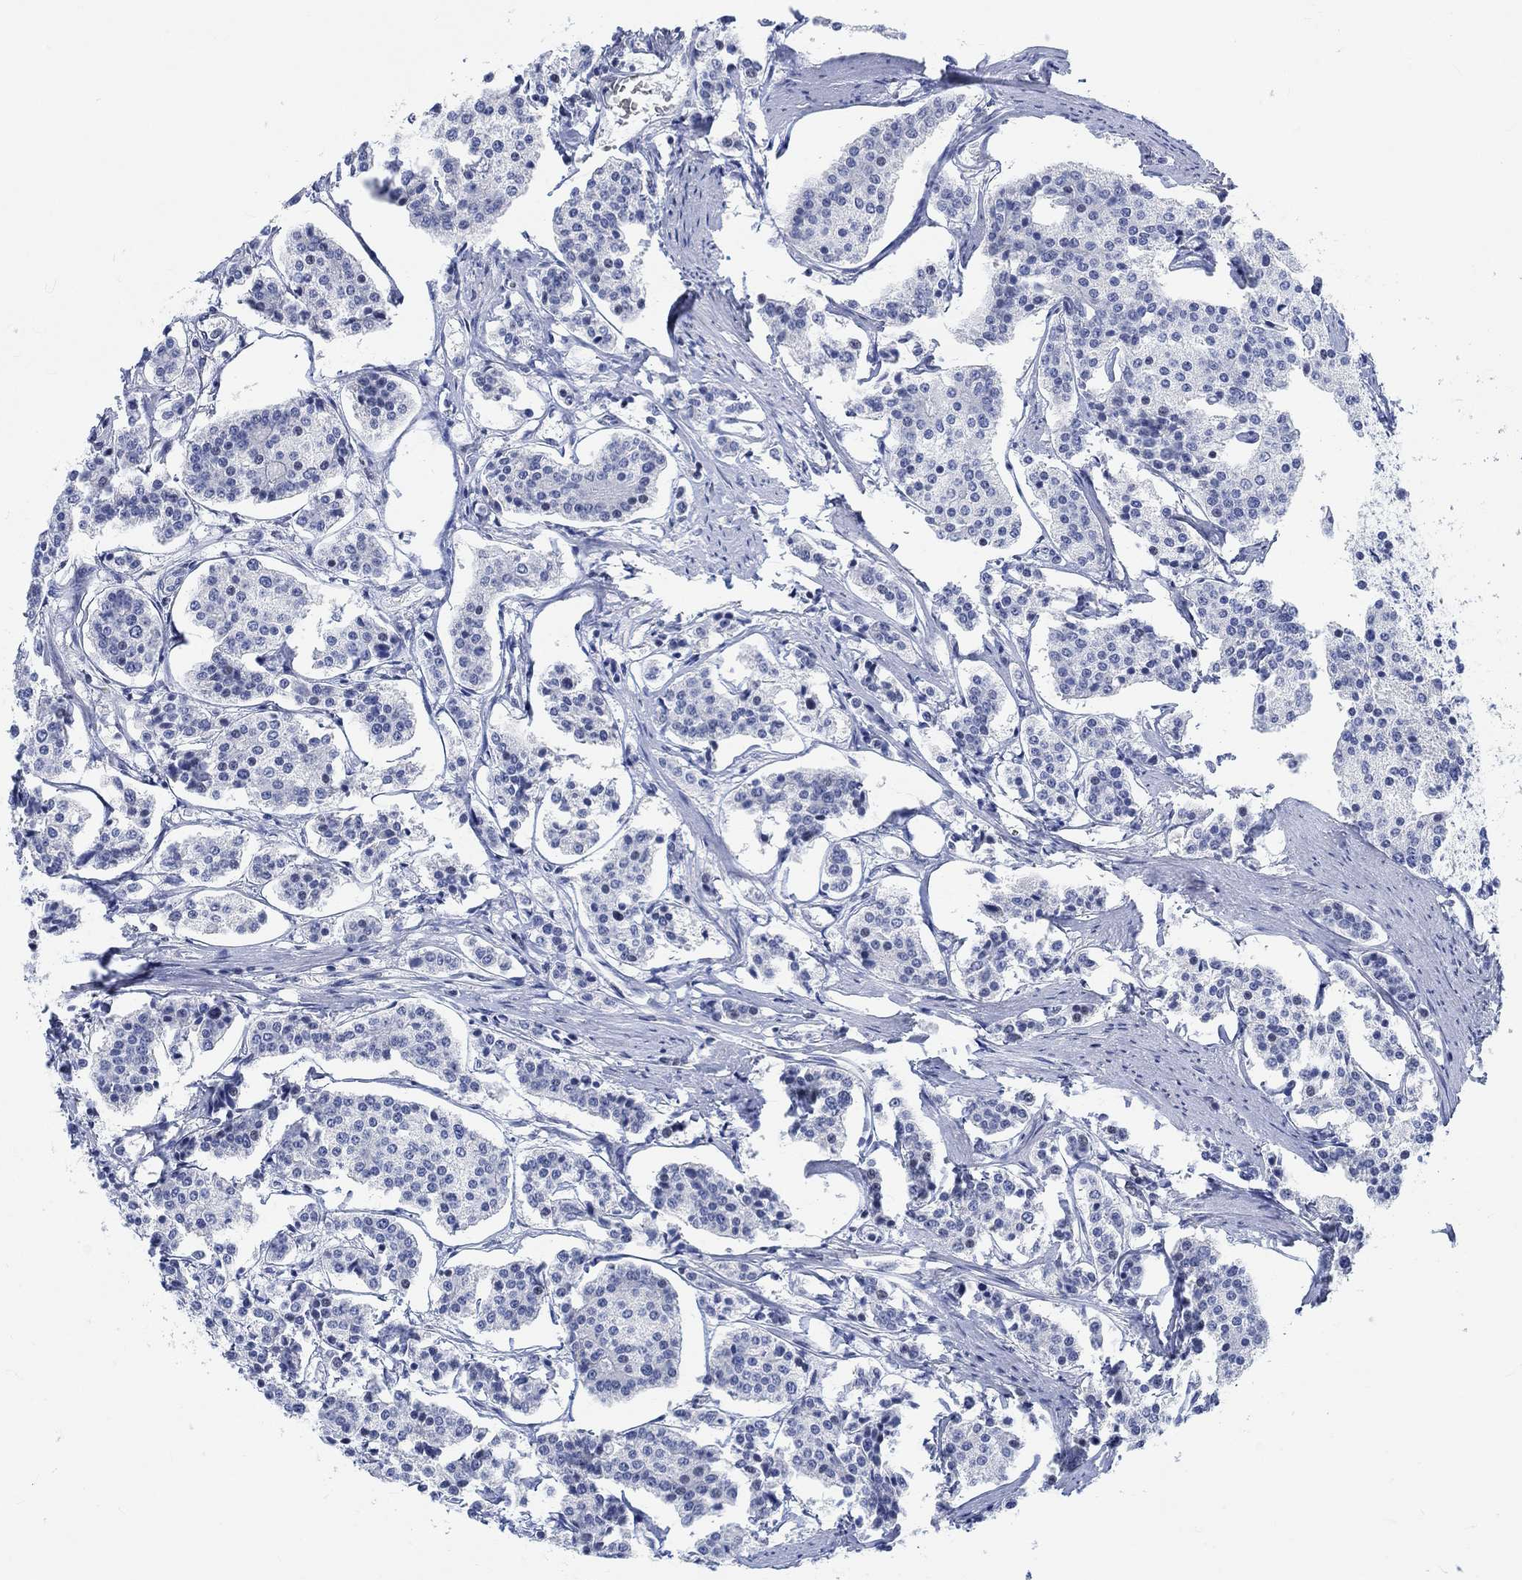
{"staining": {"intensity": "negative", "quantity": "none", "location": "none"}, "tissue": "carcinoid", "cell_type": "Tumor cells", "image_type": "cancer", "snomed": [{"axis": "morphology", "description": "Carcinoid, malignant, NOS"}, {"axis": "topography", "description": "Small intestine"}], "caption": "DAB immunohistochemical staining of human carcinoid displays no significant expression in tumor cells.", "gene": "KCNH8", "patient": {"sex": "female", "age": 65}}